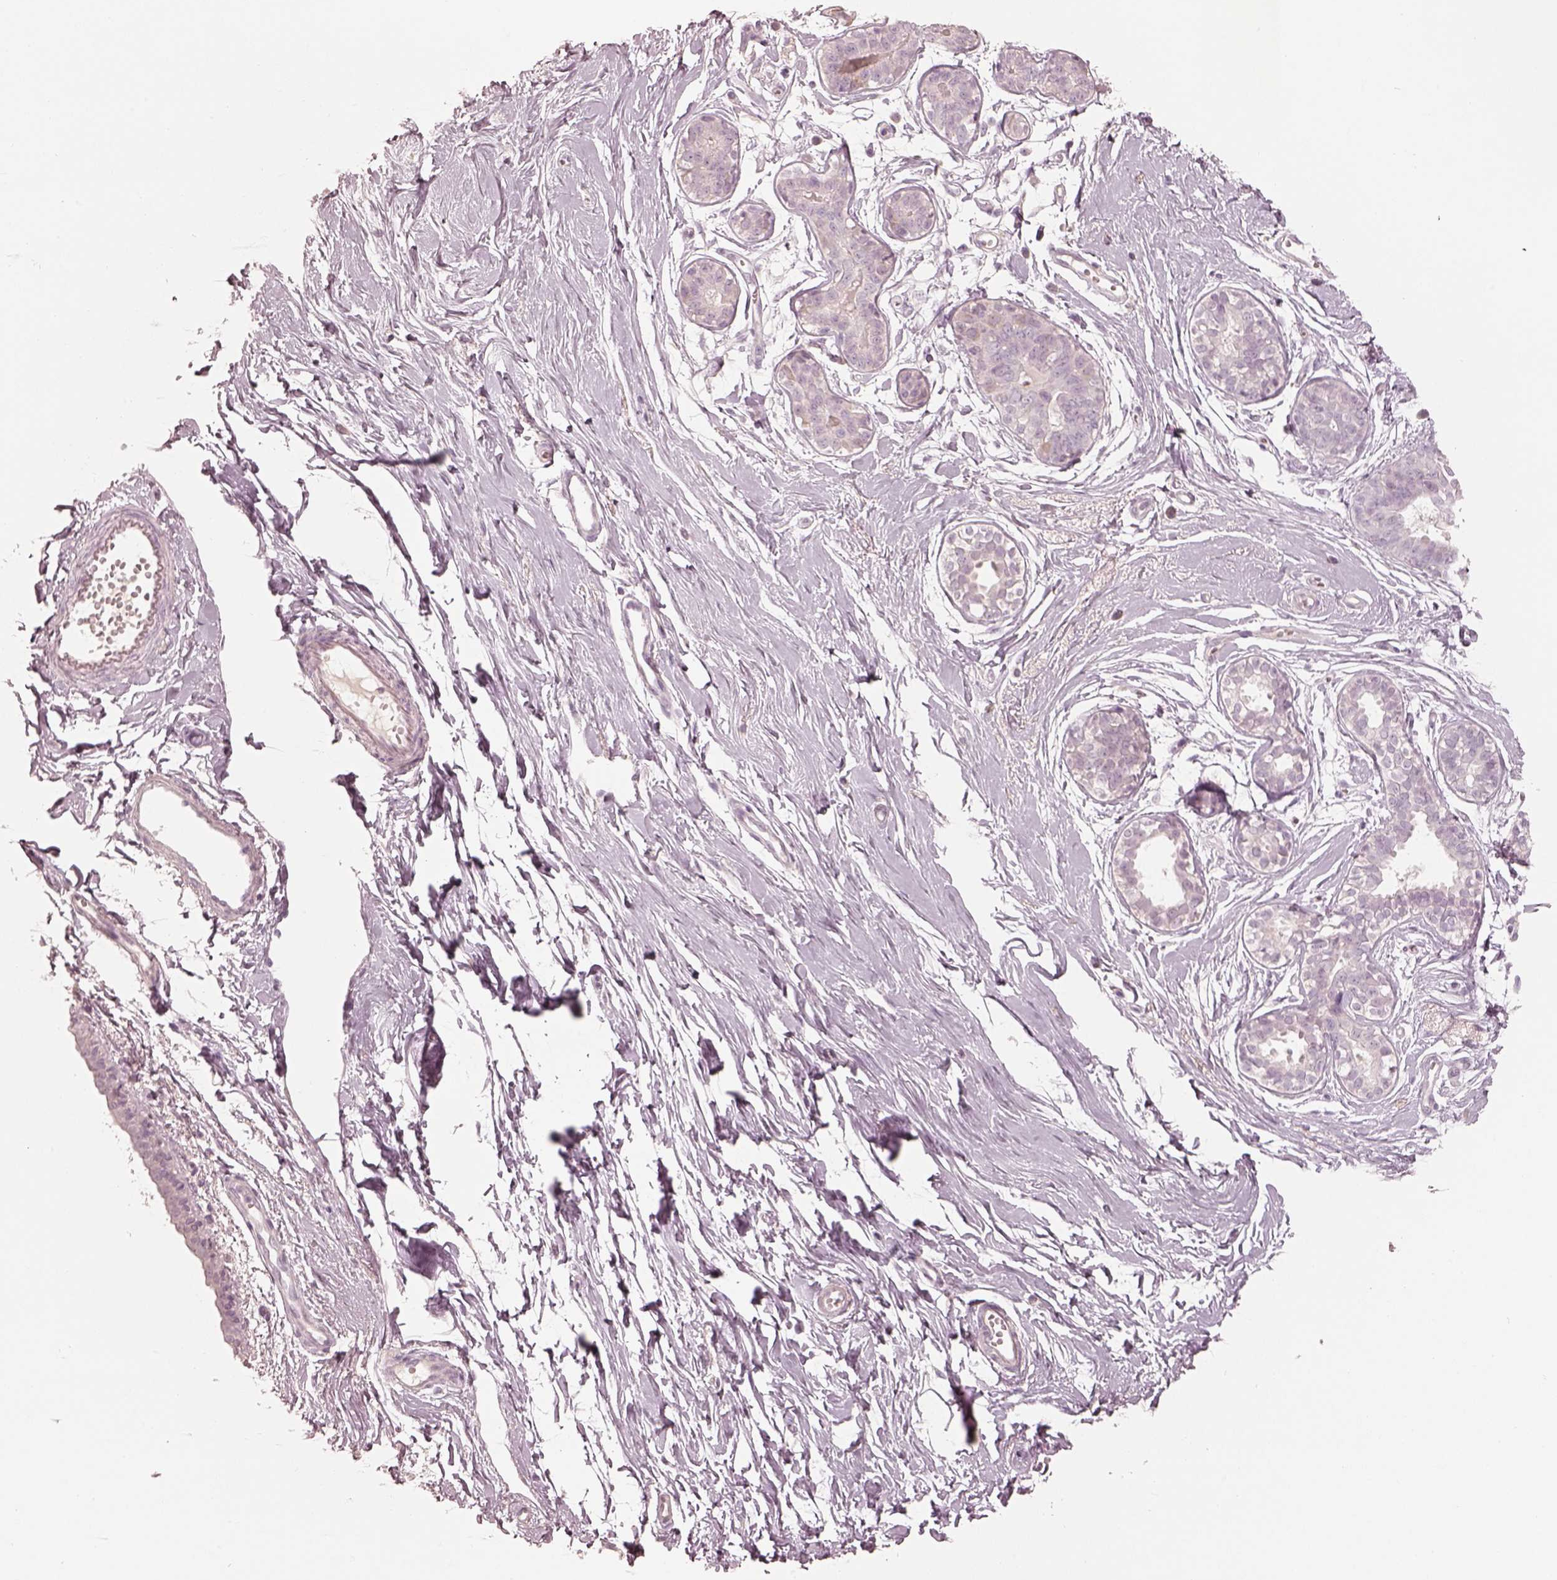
{"staining": {"intensity": "negative", "quantity": "none", "location": "none"}, "tissue": "breast", "cell_type": "Adipocytes", "image_type": "normal", "snomed": [{"axis": "morphology", "description": "Normal tissue, NOS"}, {"axis": "topography", "description": "Breast"}], "caption": "A high-resolution image shows IHC staining of benign breast, which demonstrates no significant staining in adipocytes.", "gene": "SPATA6L", "patient": {"sex": "female", "age": 49}}